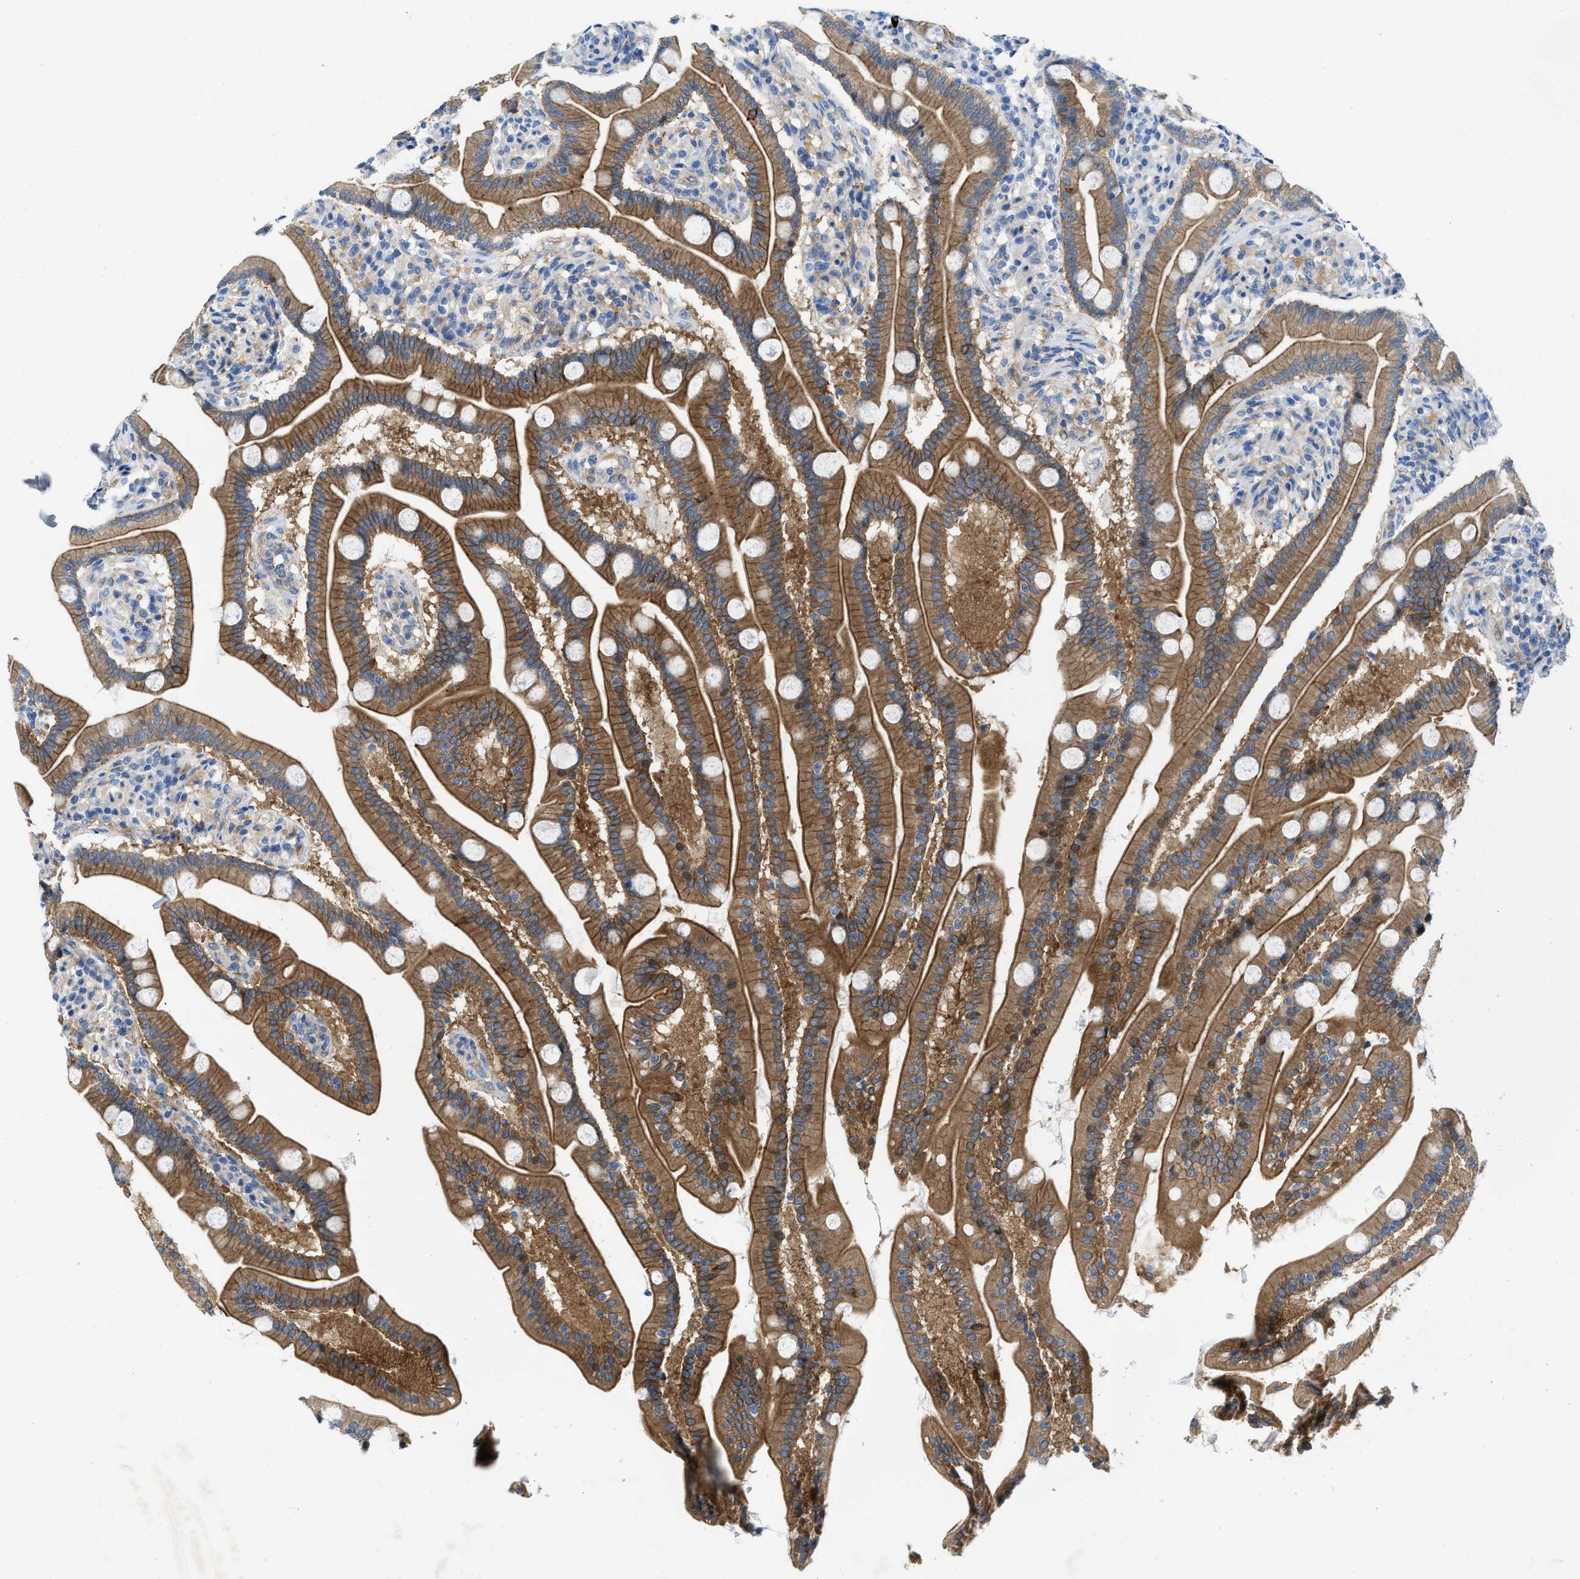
{"staining": {"intensity": "moderate", "quantity": ">75%", "location": "cytoplasmic/membranous"}, "tissue": "duodenum", "cell_type": "Glandular cells", "image_type": "normal", "snomed": [{"axis": "morphology", "description": "Normal tissue, NOS"}, {"axis": "topography", "description": "Duodenum"}], "caption": "This micrograph reveals unremarkable duodenum stained with immunohistochemistry to label a protein in brown. The cytoplasmic/membranous of glandular cells show moderate positivity for the protein. Nuclei are counter-stained blue.", "gene": "PDLIM5", "patient": {"sex": "female", "age": 64}}